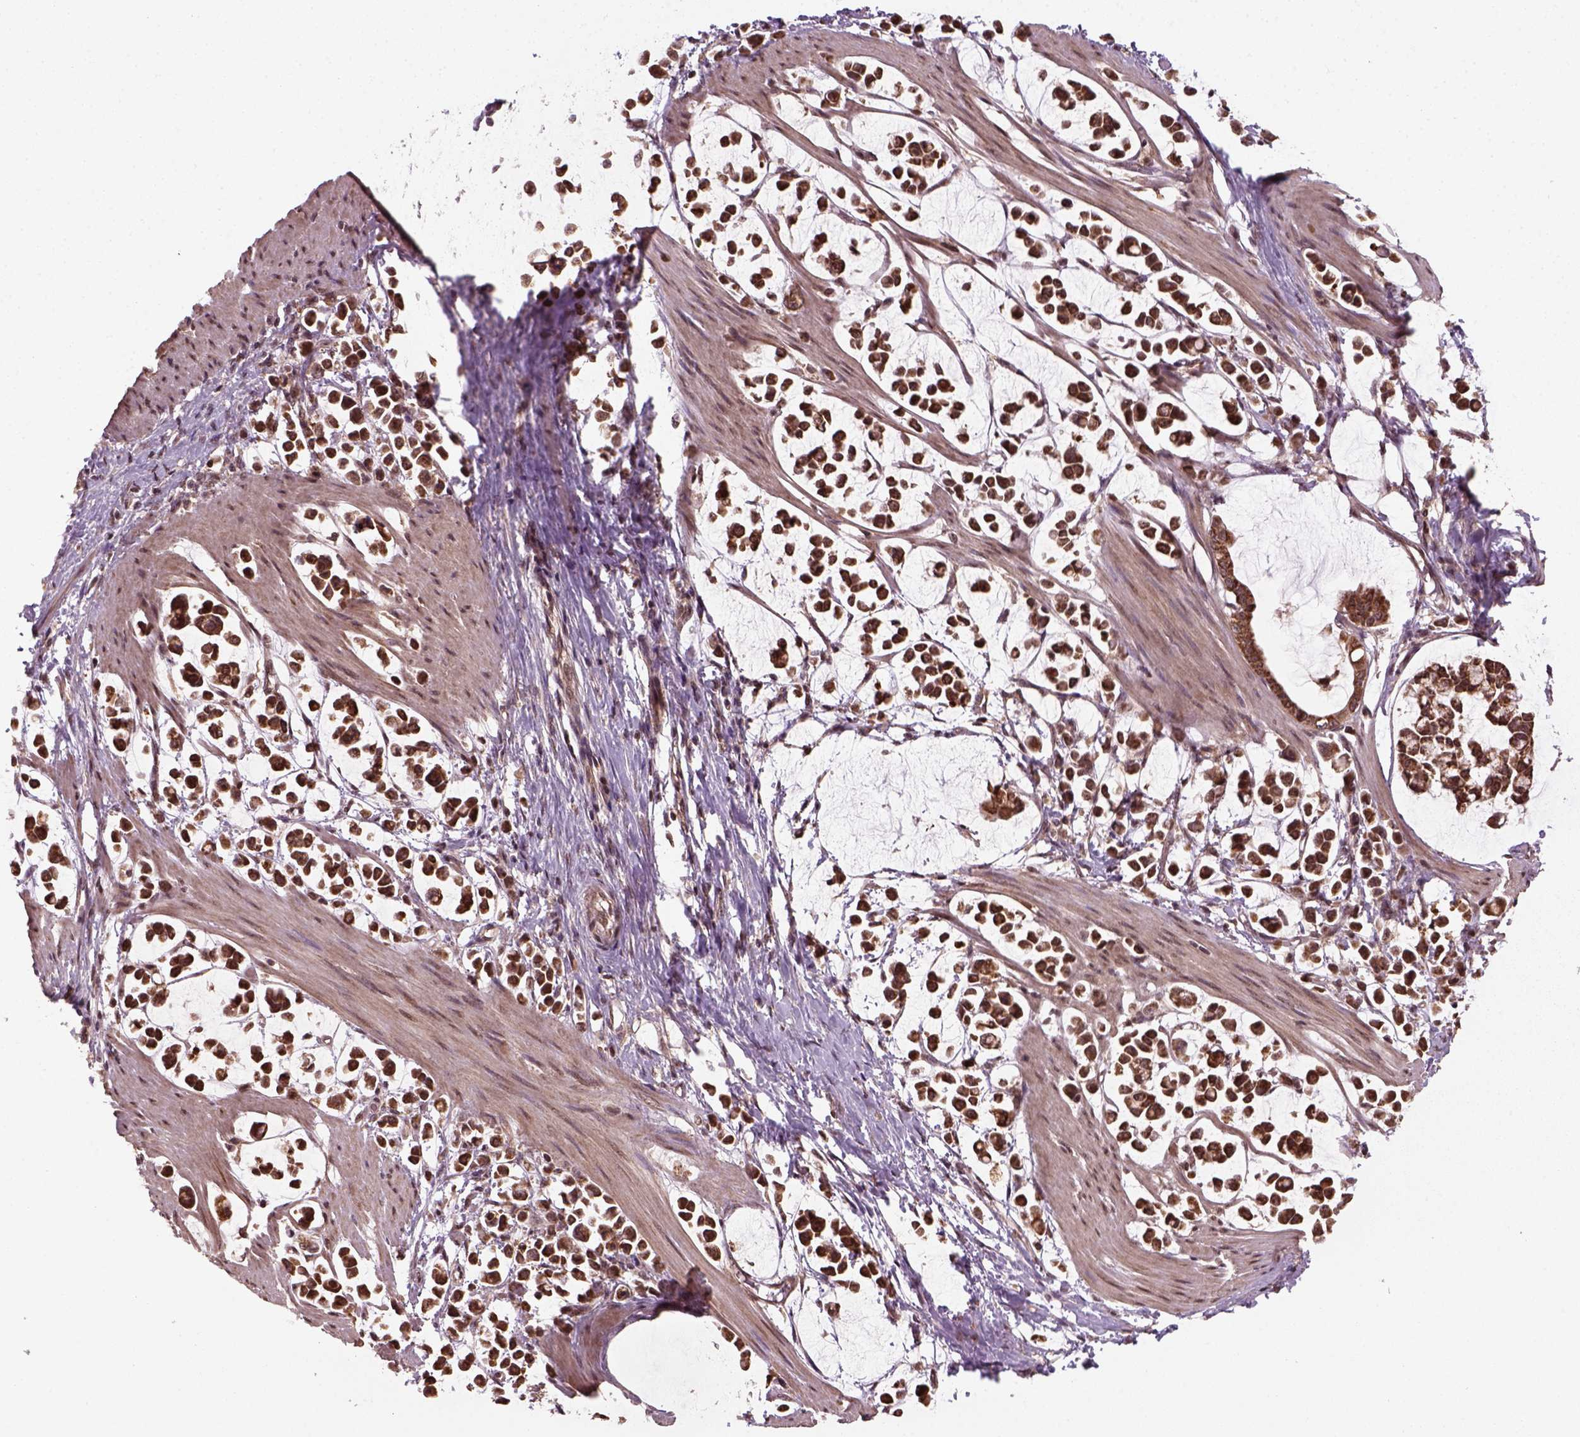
{"staining": {"intensity": "strong", "quantity": ">75%", "location": "cytoplasmic/membranous,nuclear"}, "tissue": "stomach cancer", "cell_type": "Tumor cells", "image_type": "cancer", "snomed": [{"axis": "morphology", "description": "Adenocarcinoma, NOS"}, {"axis": "topography", "description": "Stomach"}], "caption": "The image exhibits a brown stain indicating the presence of a protein in the cytoplasmic/membranous and nuclear of tumor cells in stomach cancer (adenocarcinoma).", "gene": "NUDT9", "patient": {"sex": "male", "age": 82}}